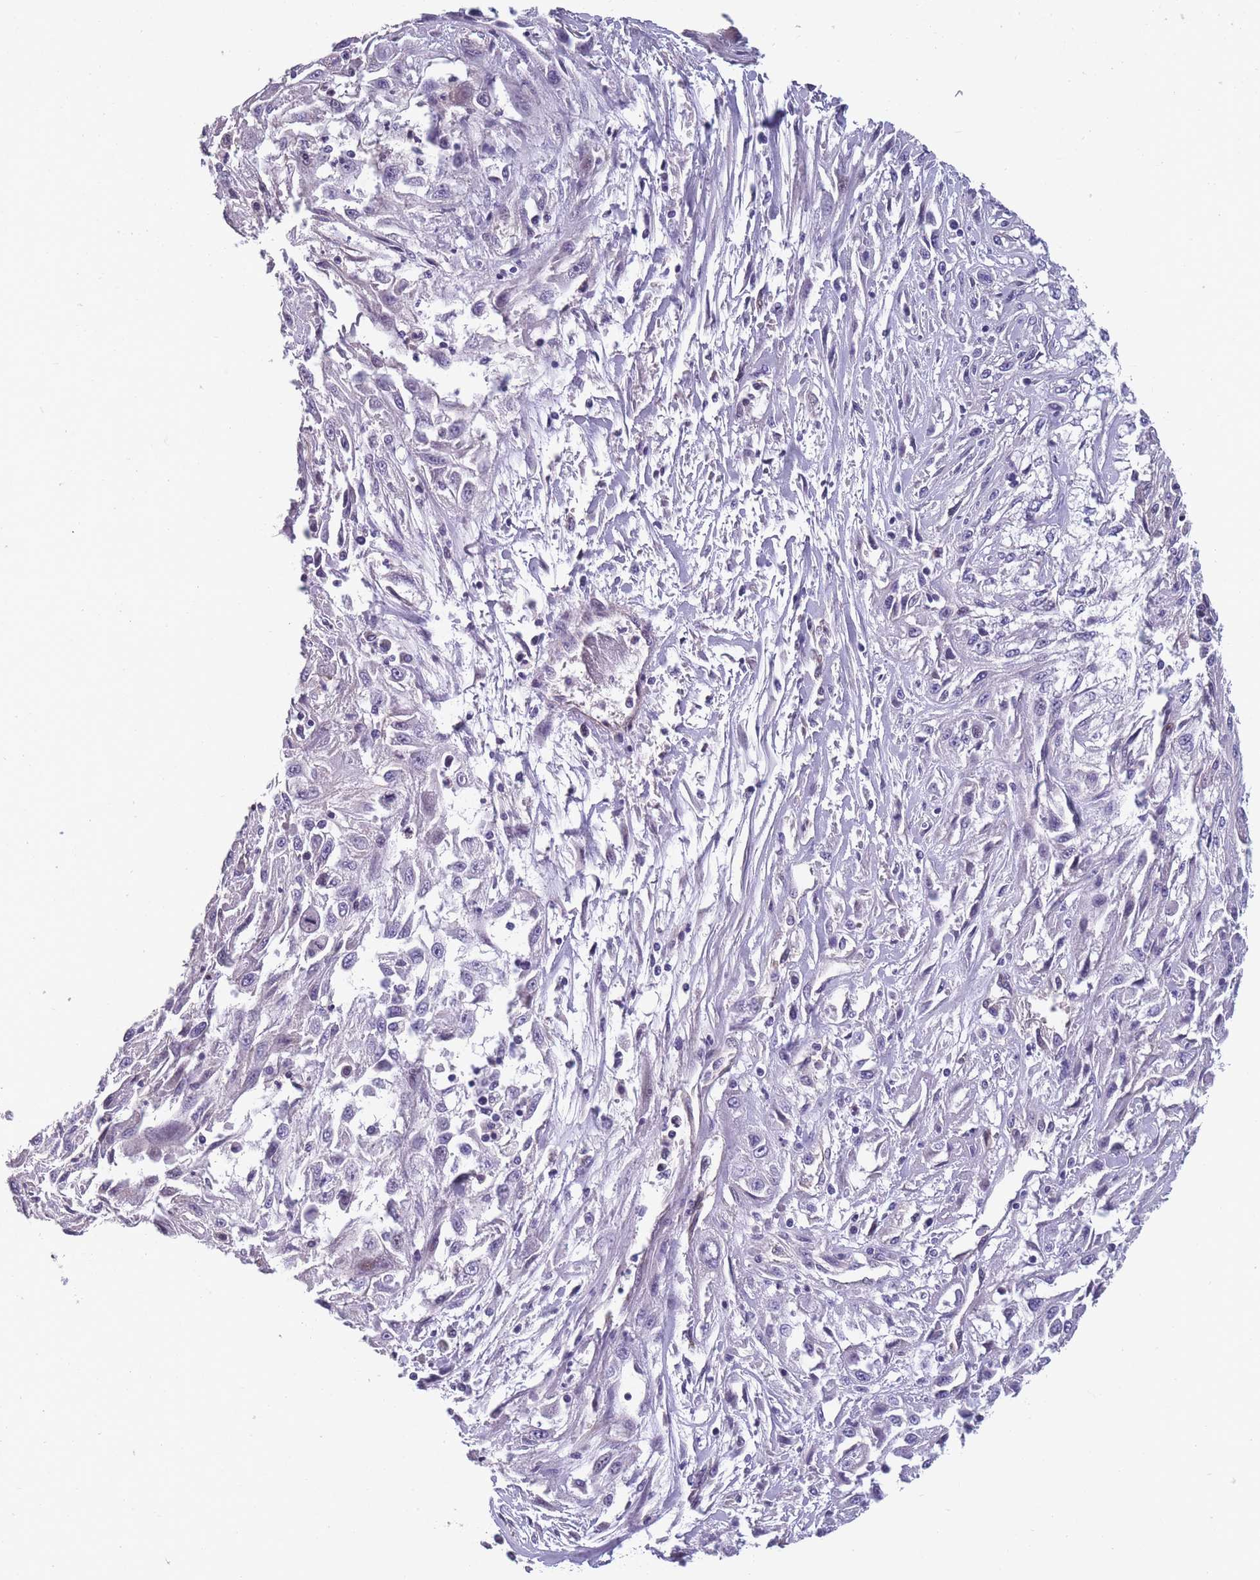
{"staining": {"intensity": "negative", "quantity": "none", "location": "none"}, "tissue": "skin cancer", "cell_type": "Tumor cells", "image_type": "cancer", "snomed": [{"axis": "morphology", "description": "Squamous cell carcinoma, NOS"}, {"axis": "morphology", "description": "Squamous cell carcinoma, metastatic, NOS"}, {"axis": "topography", "description": "Skin"}, {"axis": "topography", "description": "Lymph node"}], "caption": "Immunohistochemistry micrograph of neoplastic tissue: skin cancer stained with DAB (3,3'-diaminobenzidine) shows no significant protein expression in tumor cells.", "gene": "FAM83F", "patient": {"sex": "male", "age": 75}}